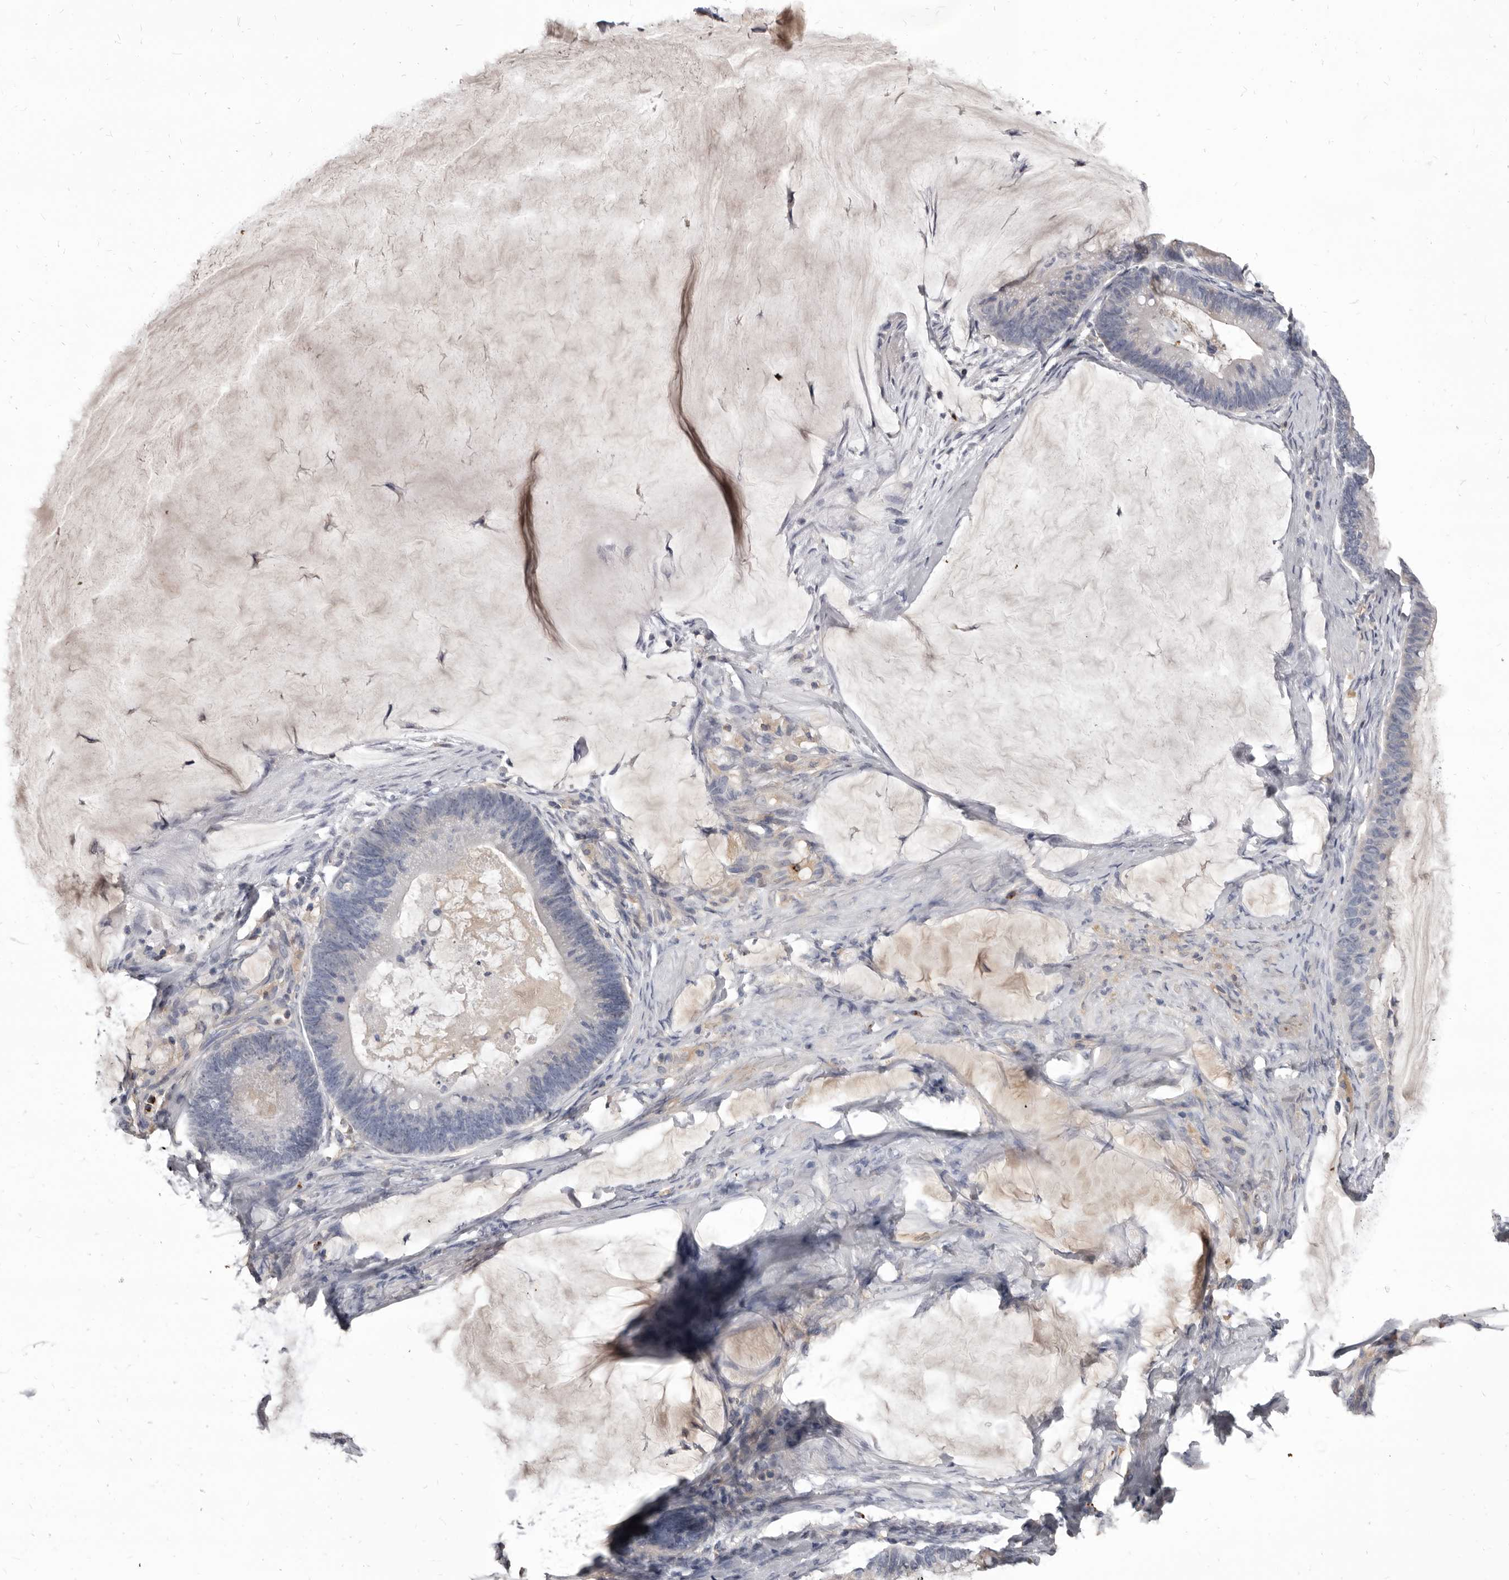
{"staining": {"intensity": "negative", "quantity": "none", "location": "none"}, "tissue": "ovarian cancer", "cell_type": "Tumor cells", "image_type": "cancer", "snomed": [{"axis": "morphology", "description": "Cystadenocarcinoma, mucinous, NOS"}, {"axis": "topography", "description": "Ovary"}], "caption": "This is a micrograph of immunohistochemistry staining of ovarian mucinous cystadenocarcinoma, which shows no expression in tumor cells. (Stains: DAB (3,3'-diaminobenzidine) IHC with hematoxylin counter stain, Microscopy: brightfield microscopy at high magnification).", "gene": "GZMH", "patient": {"sex": "female", "age": 61}}